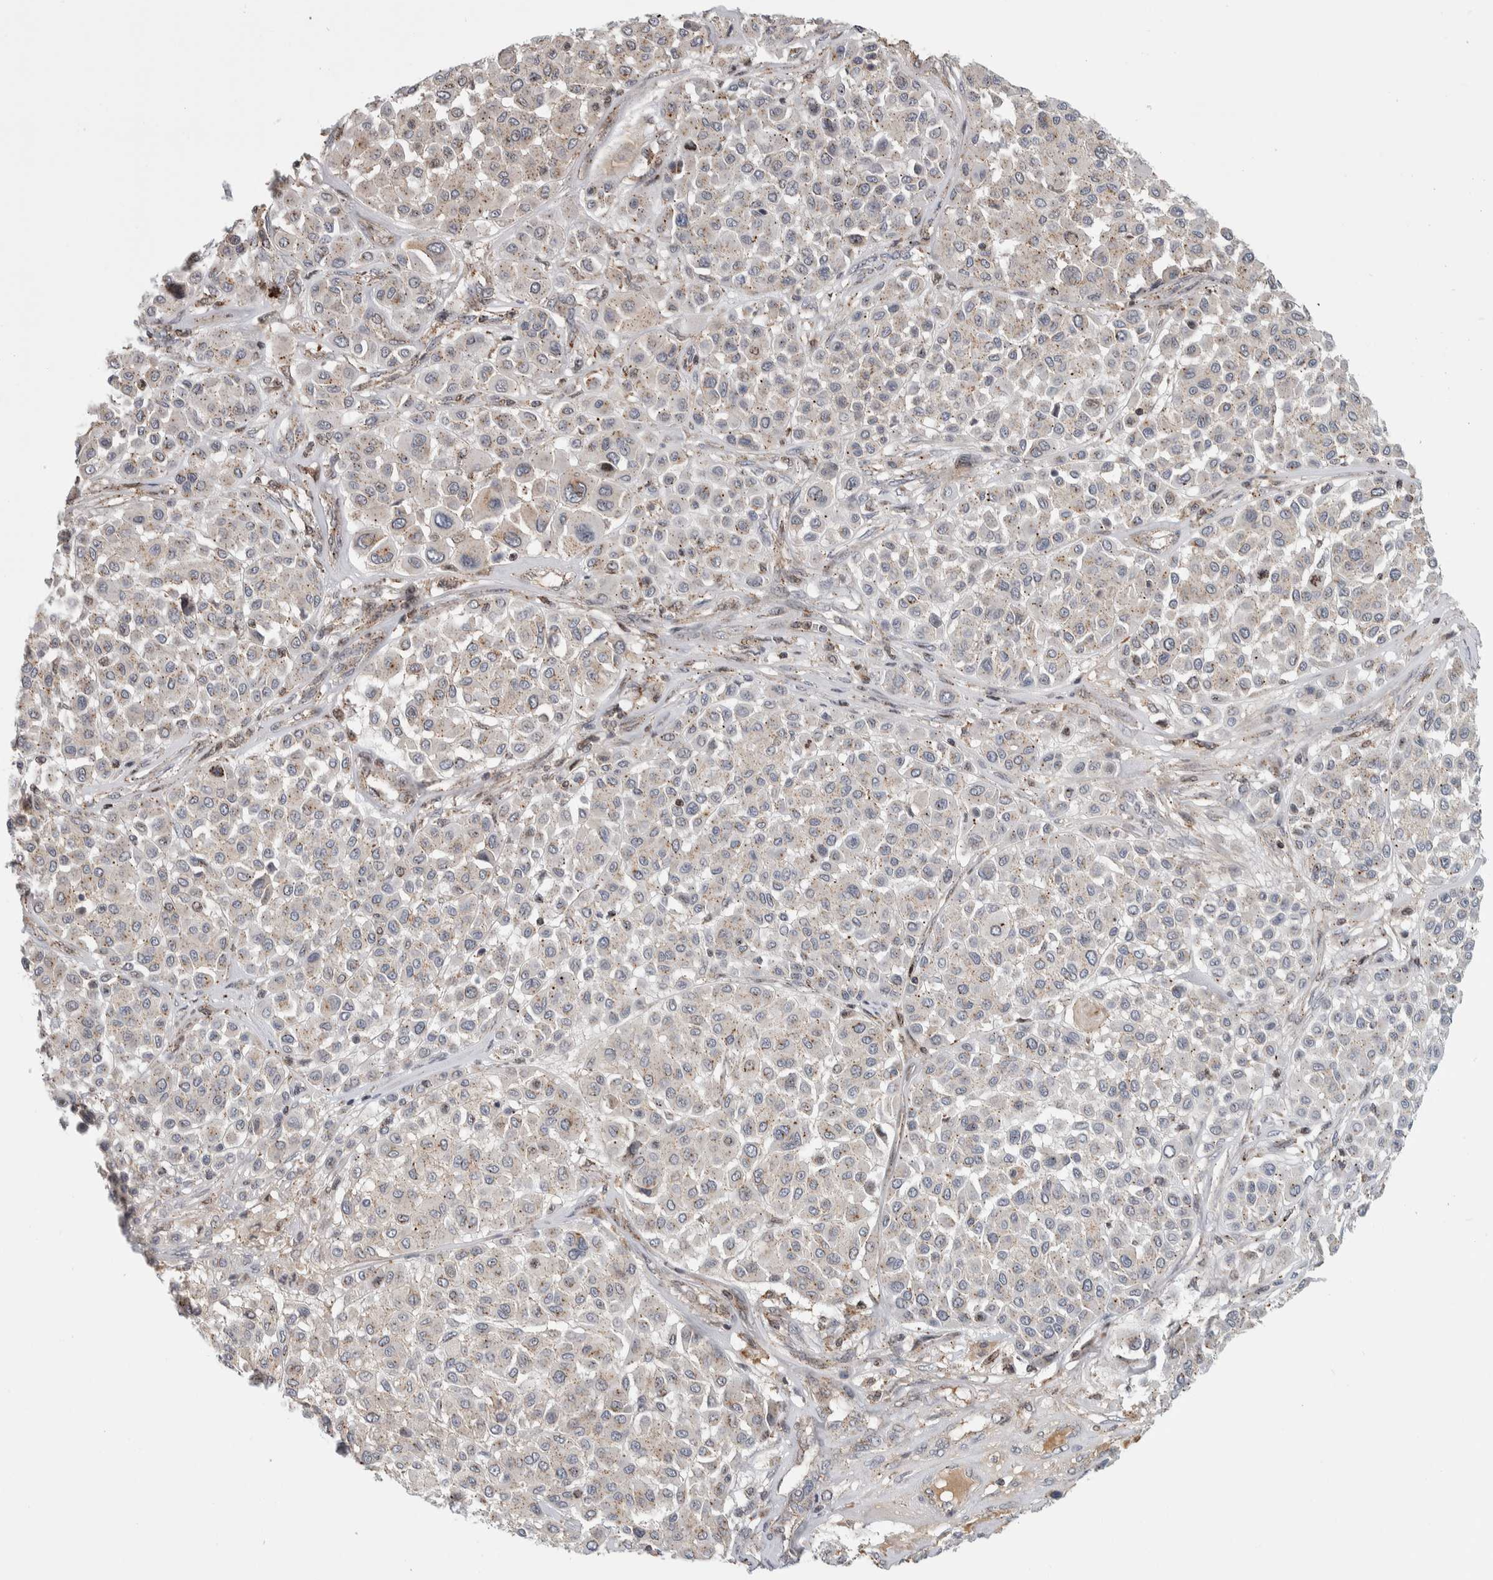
{"staining": {"intensity": "negative", "quantity": "none", "location": "none"}, "tissue": "melanoma", "cell_type": "Tumor cells", "image_type": "cancer", "snomed": [{"axis": "morphology", "description": "Malignant melanoma, Metastatic site"}, {"axis": "topography", "description": "Soft tissue"}], "caption": "The image exhibits no staining of tumor cells in malignant melanoma (metastatic site).", "gene": "MSL1", "patient": {"sex": "male", "age": 41}}